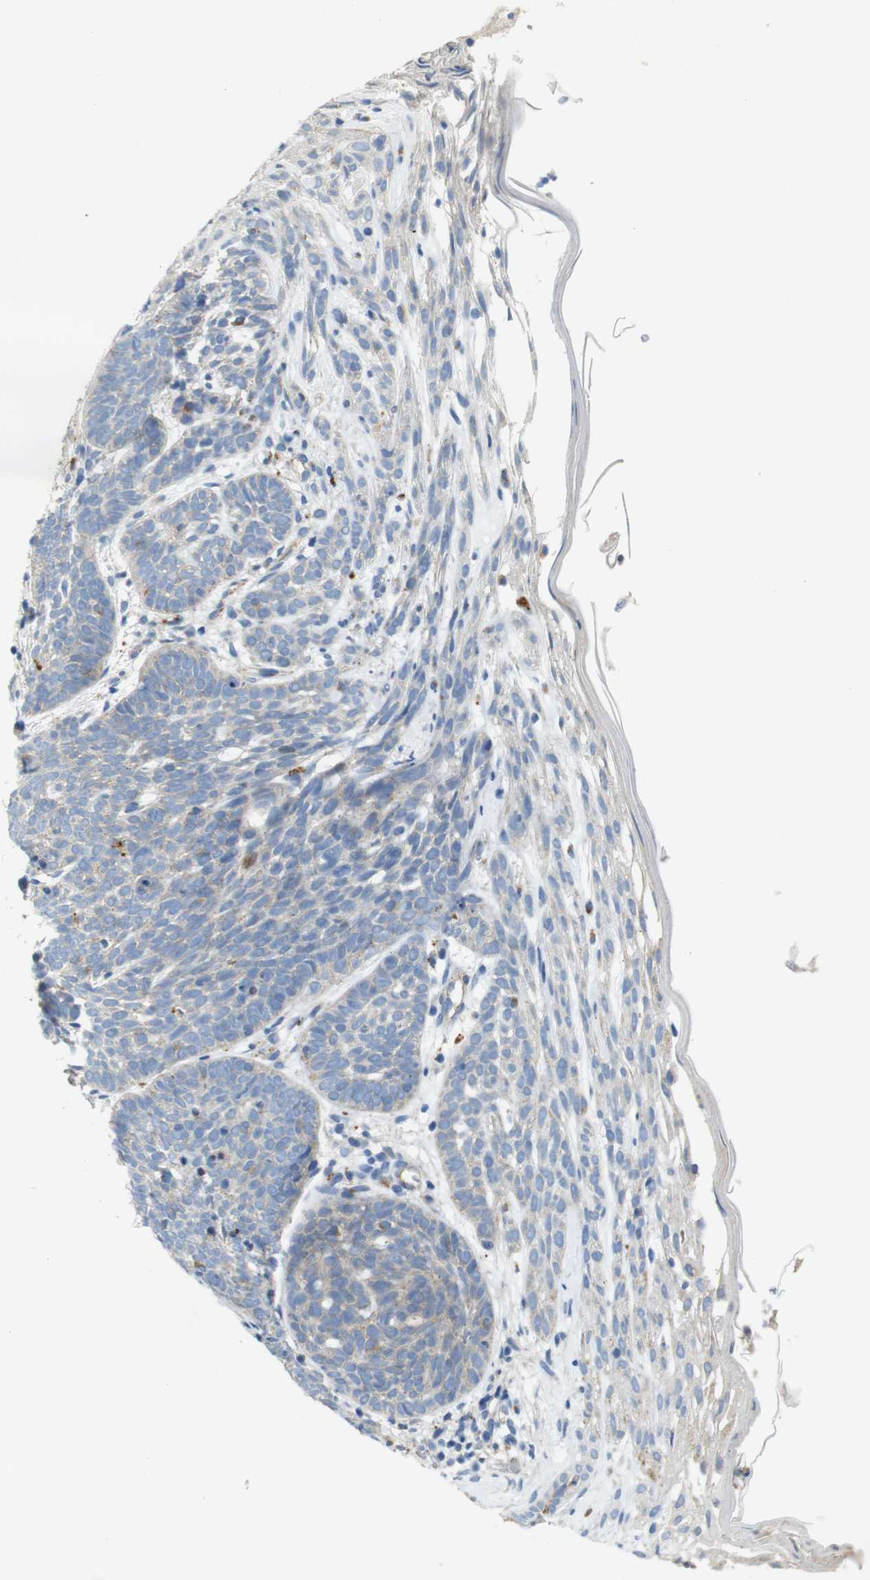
{"staining": {"intensity": "negative", "quantity": "none", "location": "none"}, "tissue": "skin cancer", "cell_type": "Tumor cells", "image_type": "cancer", "snomed": [{"axis": "morphology", "description": "Basal cell carcinoma"}, {"axis": "topography", "description": "Skin"}], "caption": "This is an IHC micrograph of human skin basal cell carcinoma. There is no expression in tumor cells.", "gene": "NHLRC3", "patient": {"sex": "female", "age": 70}}